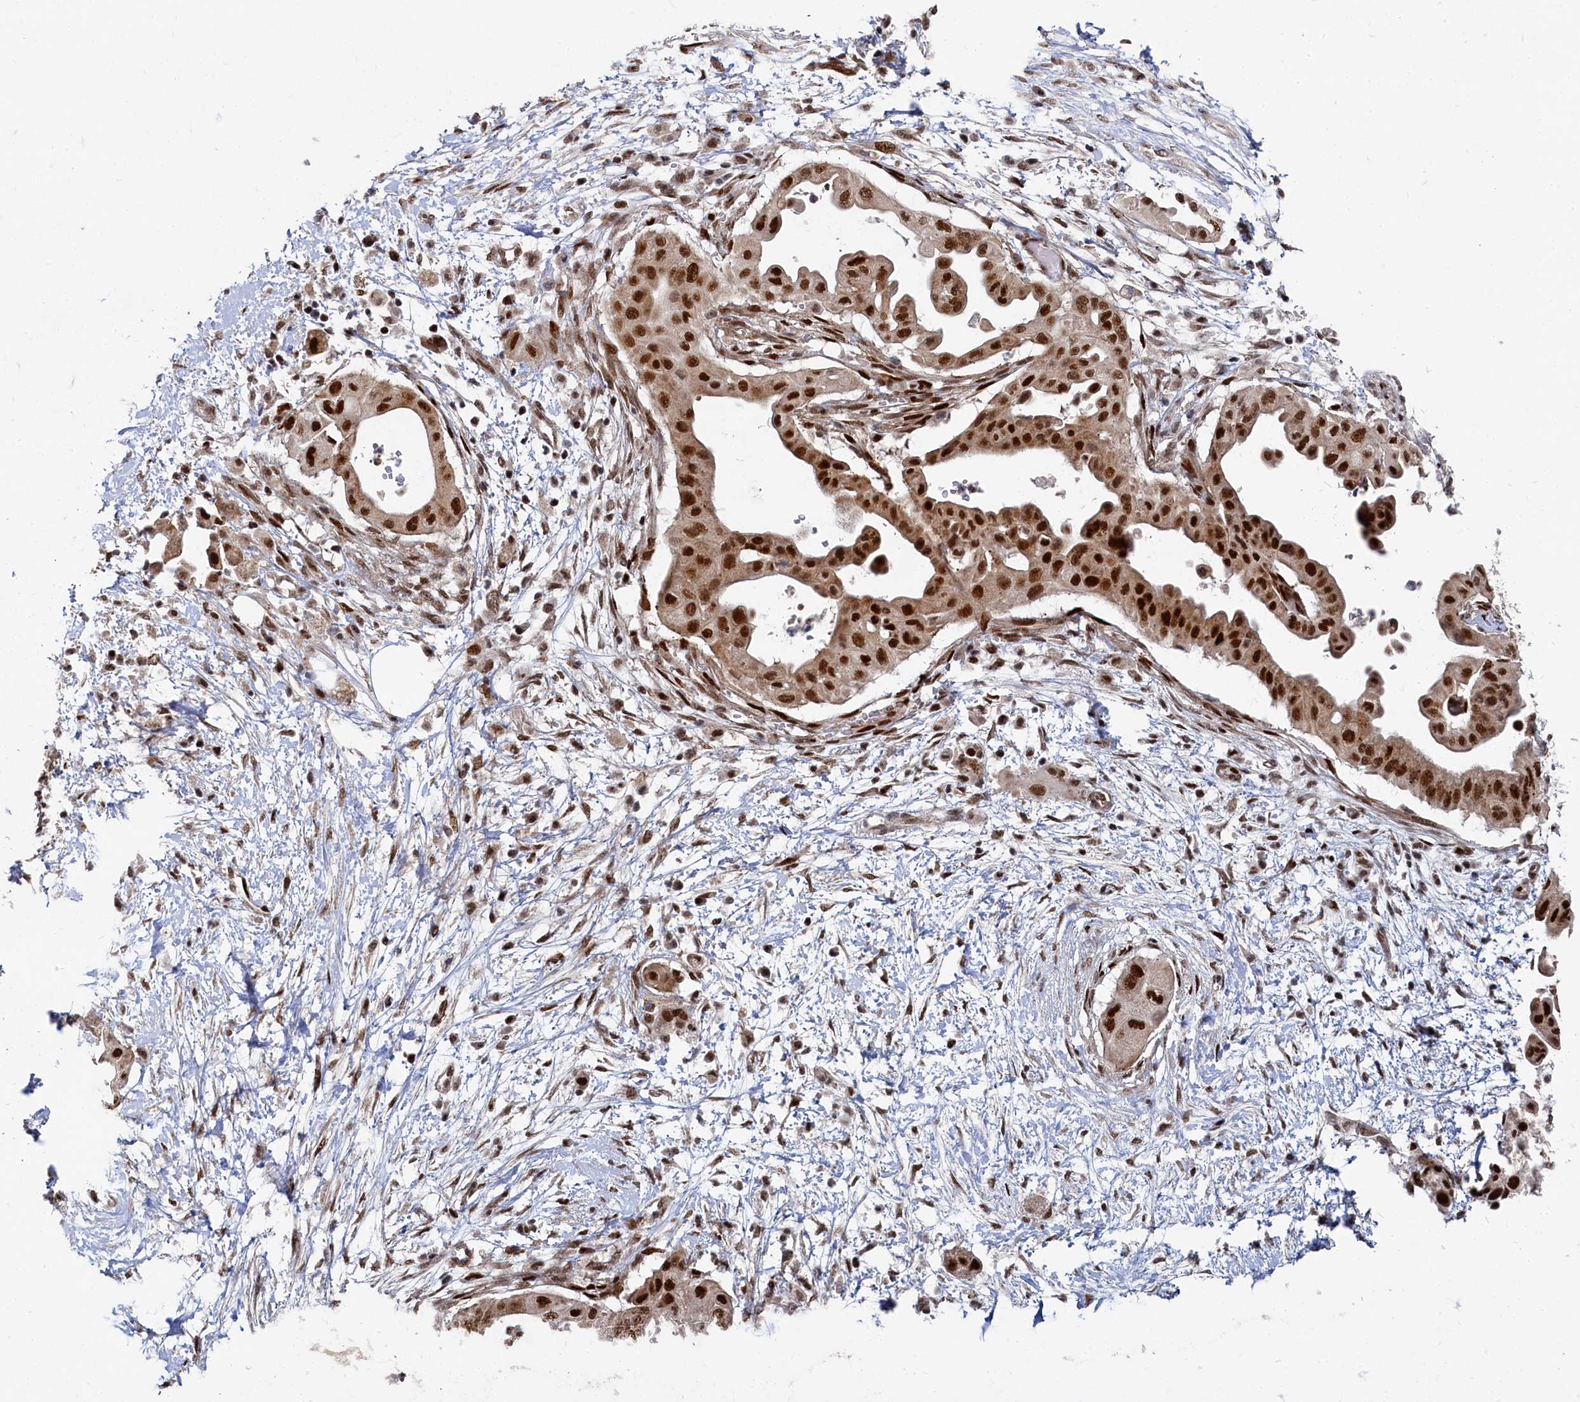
{"staining": {"intensity": "strong", "quantity": ">75%", "location": "nuclear"}, "tissue": "pancreatic cancer", "cell_type": "Tumor cells", "image_type": "cancer", "snomed": [{"axis": "morphology", "description": "Adenocarcinoma, NOS"}, {"axis": "topography", "description": "Pancreas"}], "caption": "Immunohistochemistry staining of pancreatic cancer (adenocarcinoma), which reveals high levels of strong nuclear staining in approximately >75% of tumor cells indicating strong nuclear protein positivity. The staining was performed using DAB (brown) for protein detection and nuclei were counterstained in hematoxylin (blue).", "gene": "BUB3", "patient": {"sex": "male", "age": 68}}